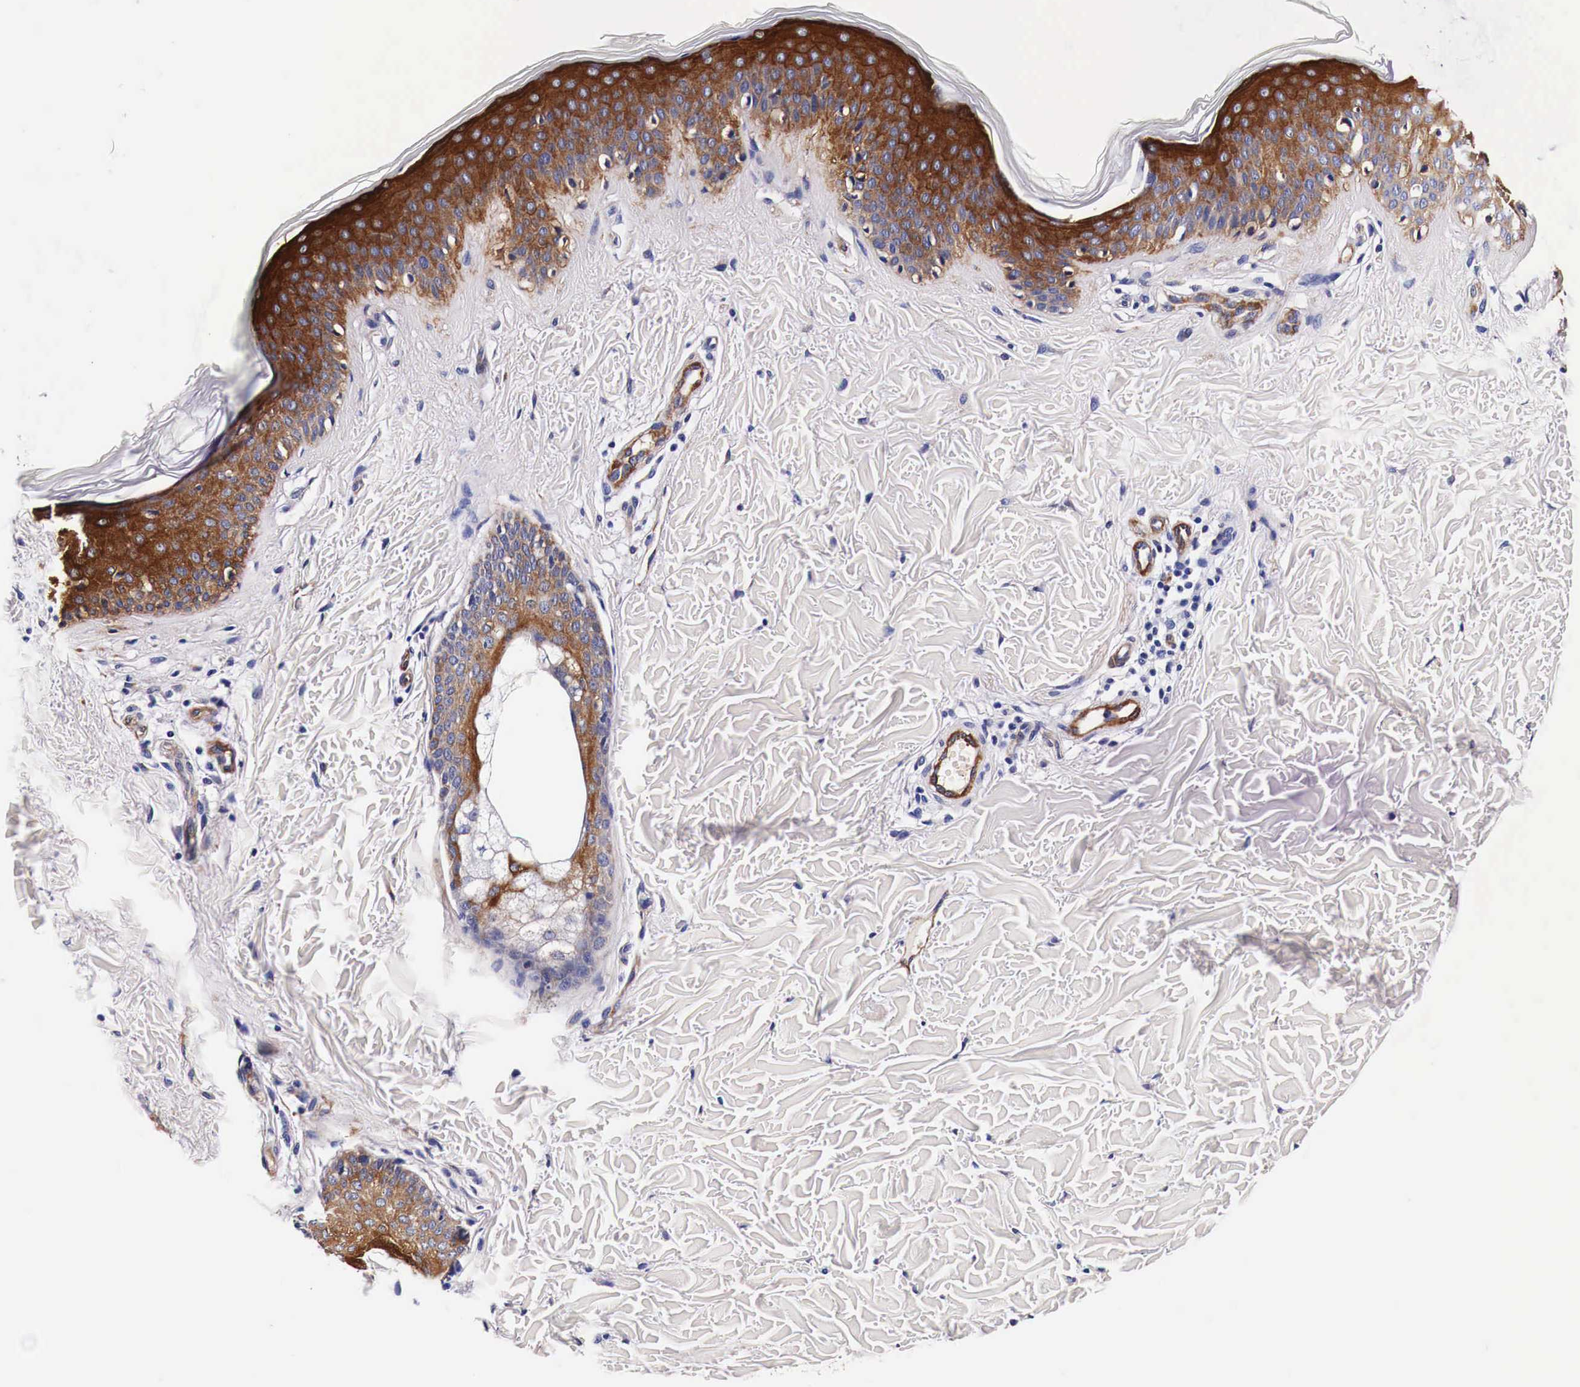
{"staining": {"intensity": "negative", "quantity": "none", "location": "none"}, "tissue": "skin", "cell_type": "Fibroblasts", "image_type": "normal", "snomed": [{"axis": "morphology", "description": "Normal tissue, NOS"}, {"axis": "topography", "description": "Skin"}], "caption": "Histopathology image shows no protein positivity in fibroblasts of unremarkable skin.", "gene": "HSPB1", "patient": {"sex": "female", "age": 17}}